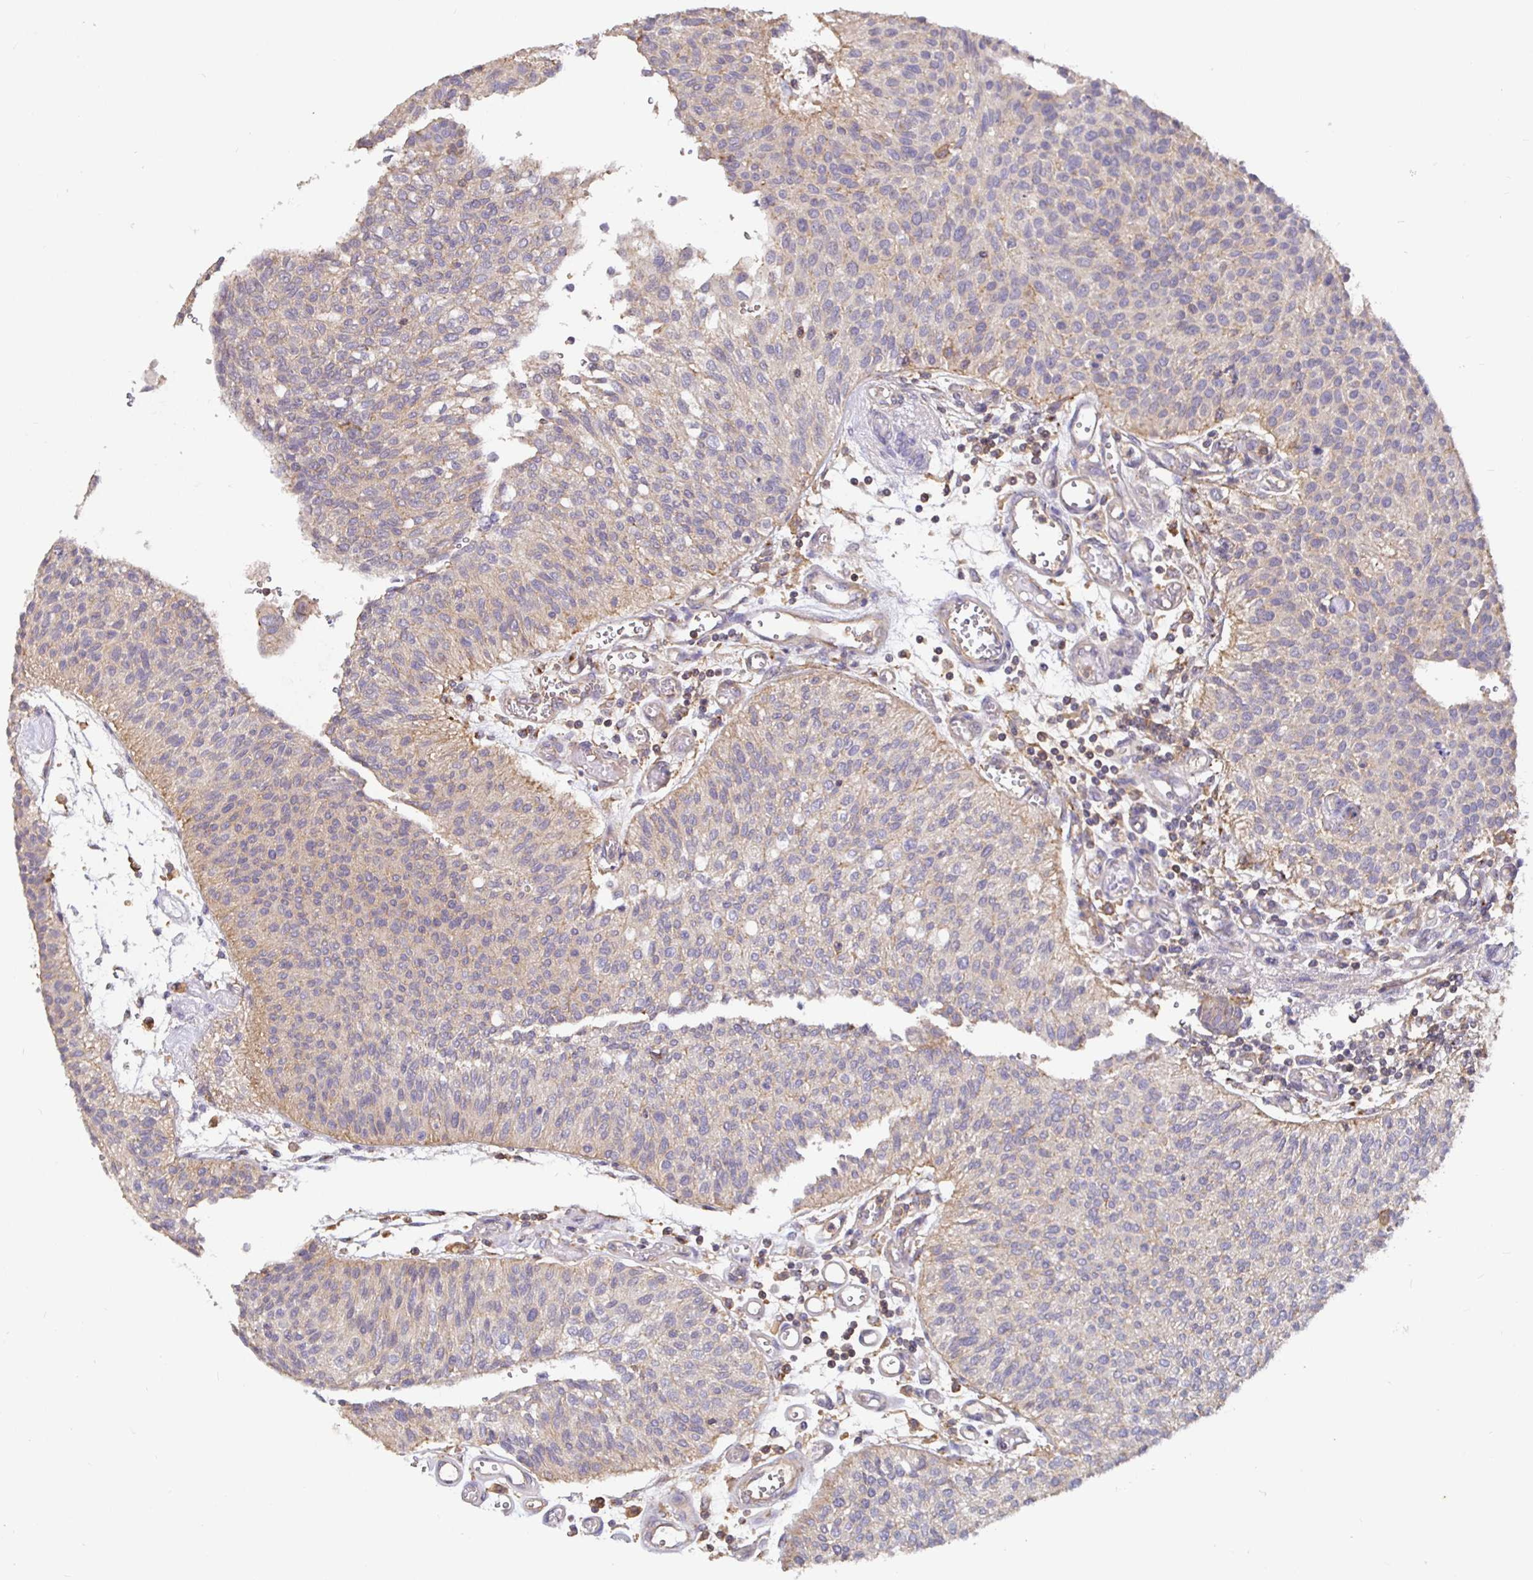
{"staining": {"intensity": "weak", "quantity": "<25%", "location": "cytoplasmic/membranous"}, "tissue": "urothelial cancer", "cell_type": "Tumor cells", "image_type": "cancer", "snomed": [{"axis": "morphology", "description": "Urothelial carcinoma, NOS"}, {"axis": "topography", "description": "Urinary bladder"}], "caption": "This is an IHC image of transitional cell carcinoma. There is no staining in tumor cells.", "gene": "C1QTNF7", "patient": {"sex": "male", "age": 55}}